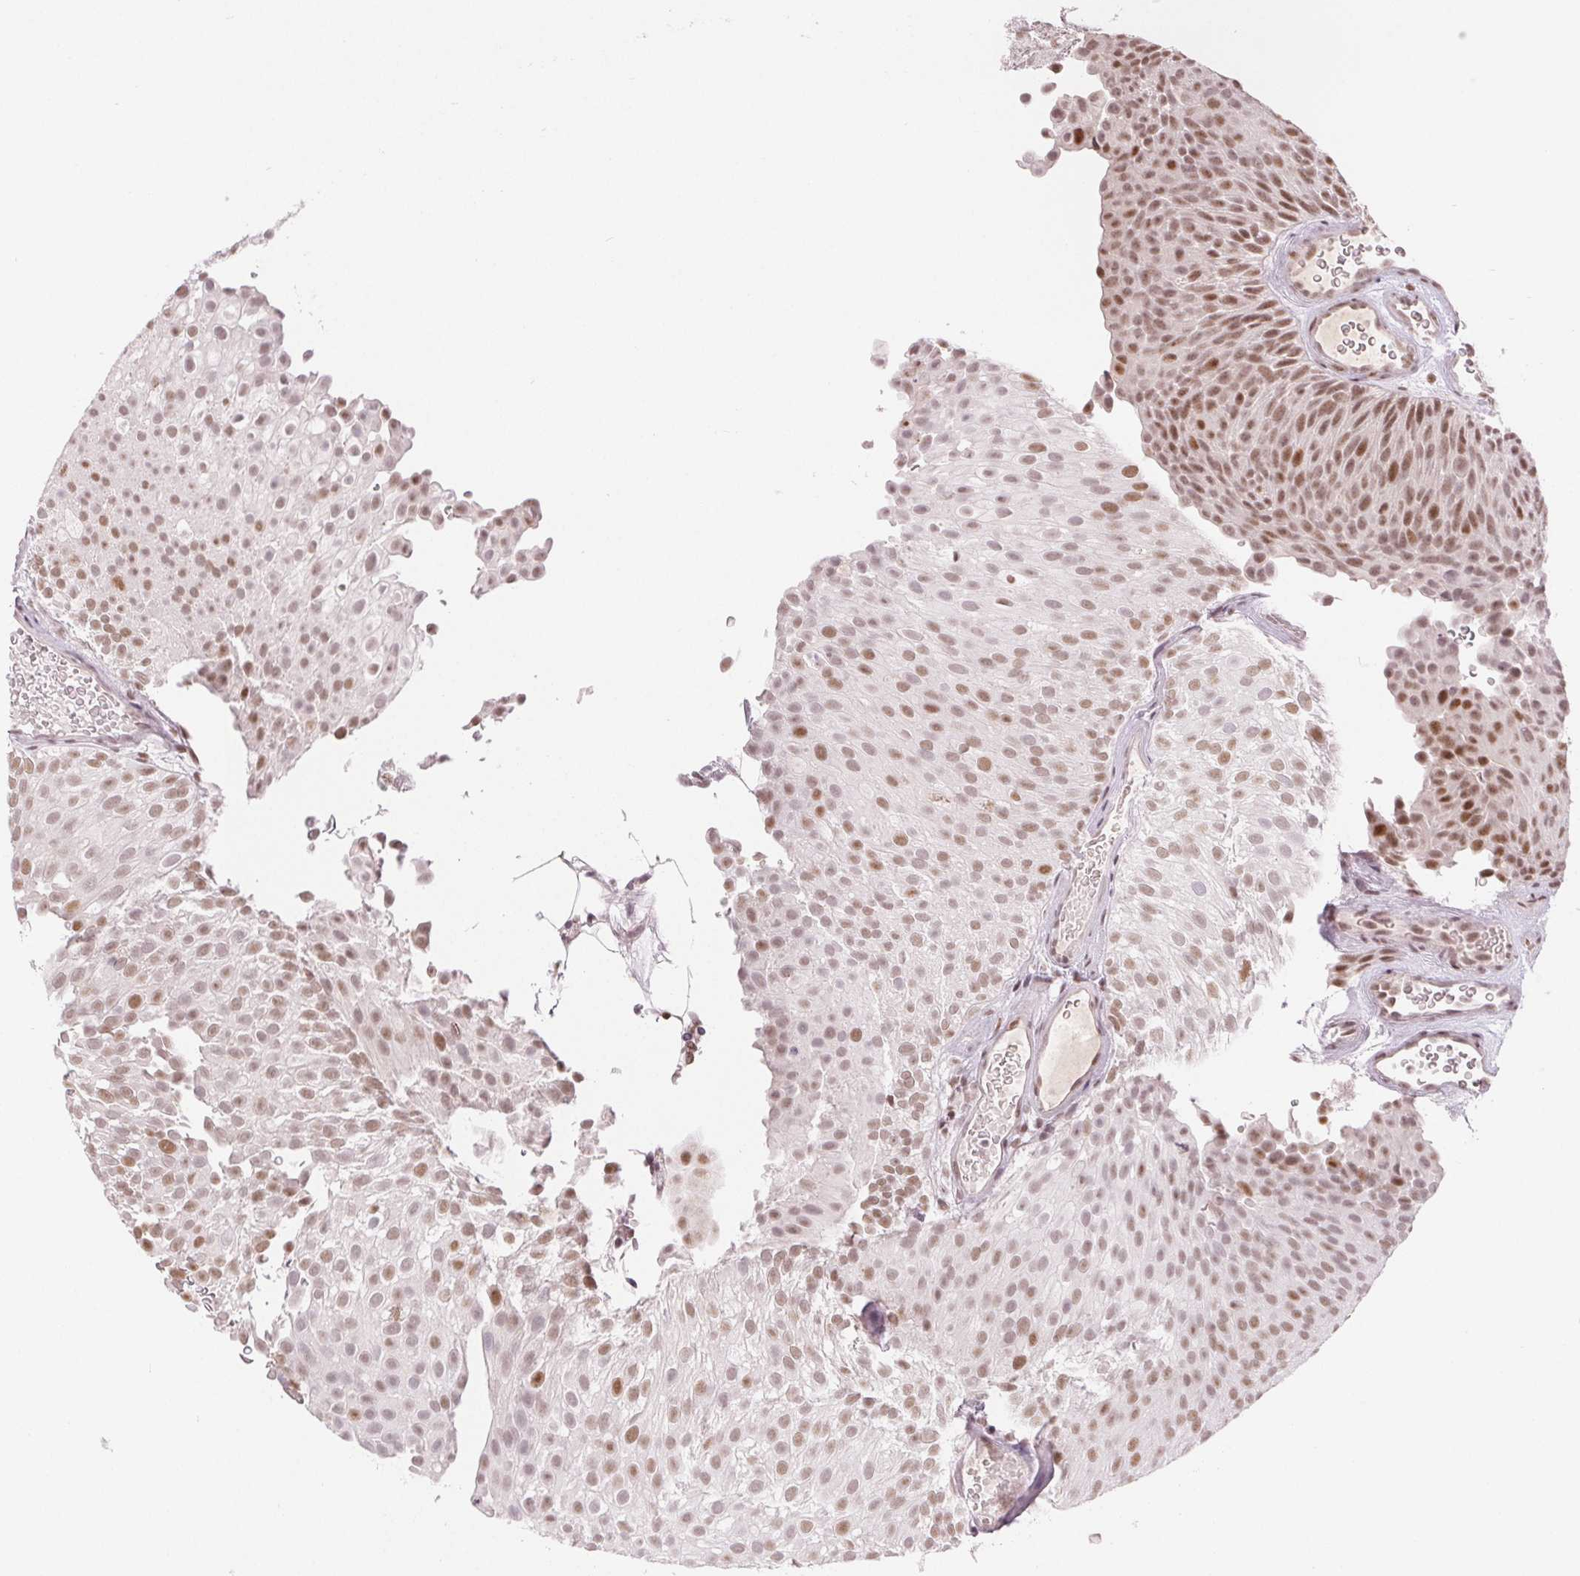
{"staining": {"intensity": "moderate", "quantity": ">75%", "location": "nuclear"}, "tissue": "urothelial cancer", "cell_type": "Tumor cells", "image_type": "cancer", "snomed": [{"axis": "morphology", "description": "Urothelial carcinoma, Low grade"}, {"axis": "topography", "description": "Urinary bladder"}], "caption": "Approximately >75% of tumor cells in urothelial cancer display moderate nuclear protein expression as visualized by brown immunohistochemical staining.", "gene": "DEK", "patient": {"sex": "male", "age": 78}}